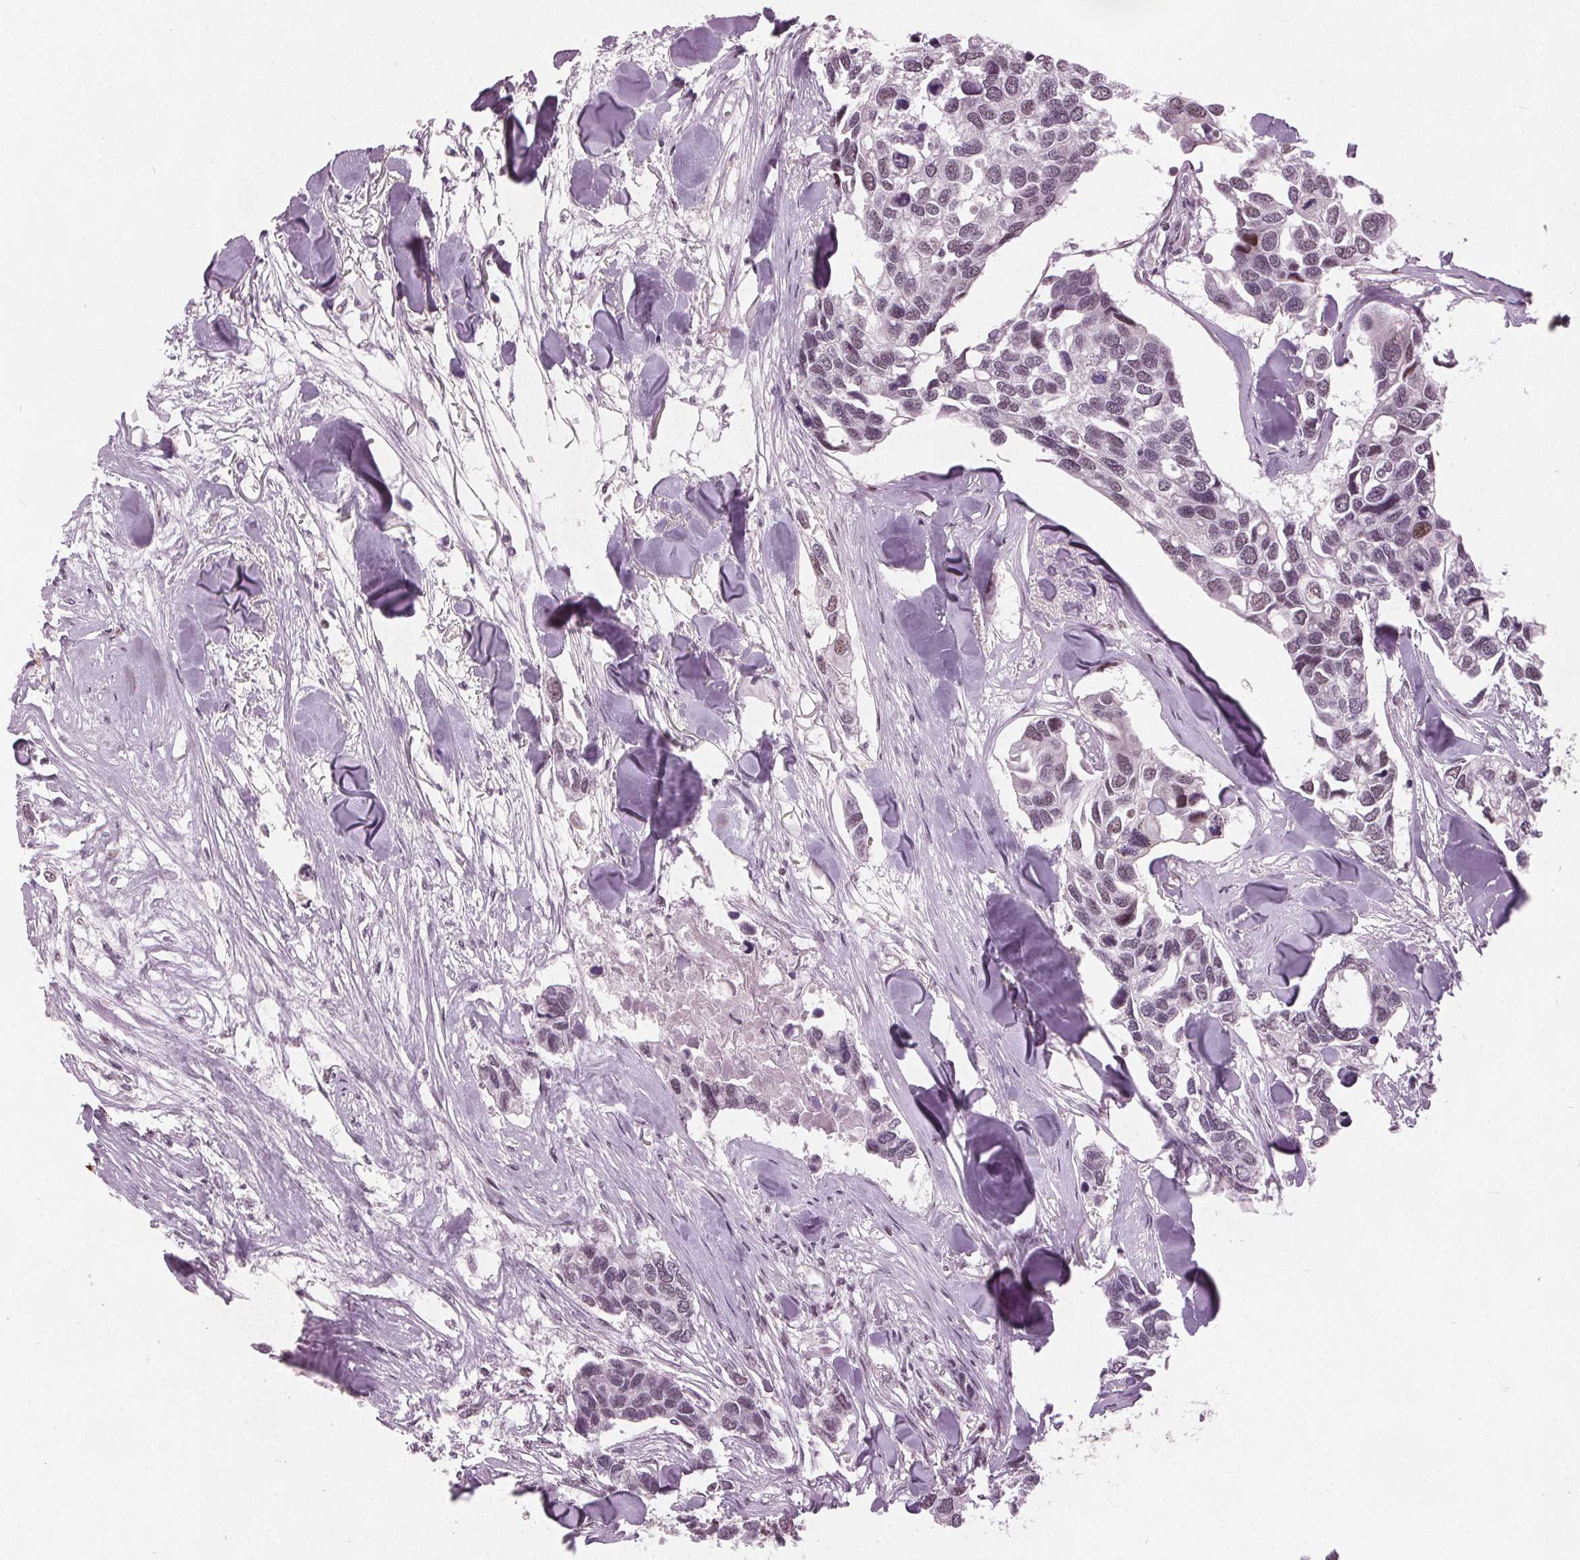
{"staining": {"intensity": "weak", "quantity": "25%-75%", "location": "nuclear"}, "tissue": "breast cancer", "cell_type": "Tumor cells", "image_type": "cancer", "snomed": [{"axis": "morphology", "description": "Duct carcinoma"}, {"axis": "topography", "description": "Breast"}], "caption": "DAB (3,3'-diaminobenzidine) immunohistochemical staining of human breast cancer shows weak nuclear protein expression in about 25%-75% of tumor cells.", "gene": "TTC34", "patient": {"sex": "female", "age": 83}}